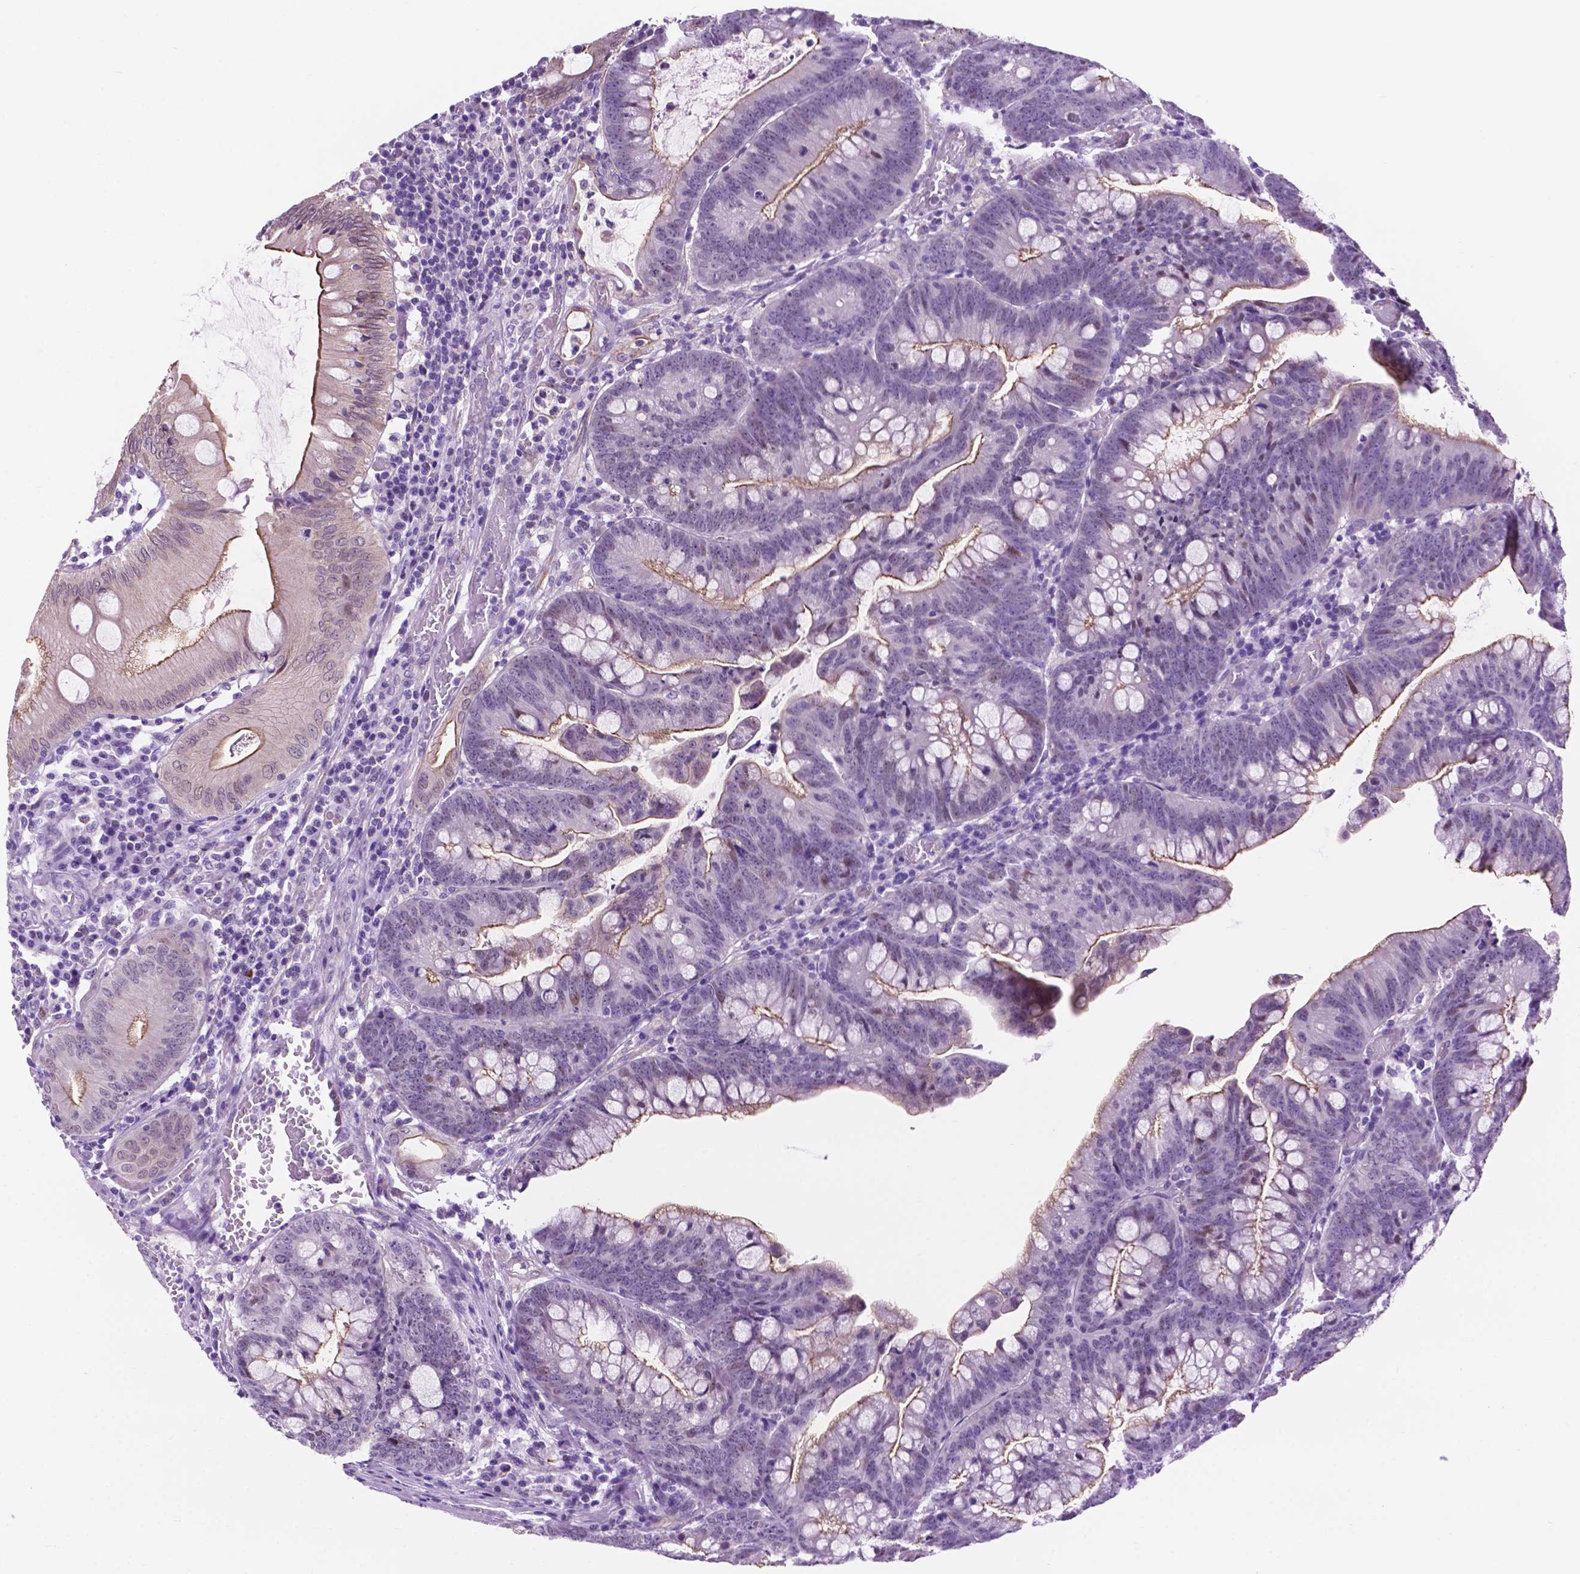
{"staining": {"intensity": "strong", "quantity": "<25%", "location": "cytoplasmic/membranous"}, "tissue": "colorectal cancer", "cell_type": "Tumor cells", "image_type": "cancer", "snomed": [{"axis": "morphology", "description": "Adenocarcinoma, NOS"}, {"axis": "topography", "description": "Colon"}], "caption": "Strong cytoplasmic/membranous positivity is identified in about <25% of tumor cells in colorectal adenocarcinoma.", "gene": "ACY3", "patient": {"sex": "male", "age": 62}}